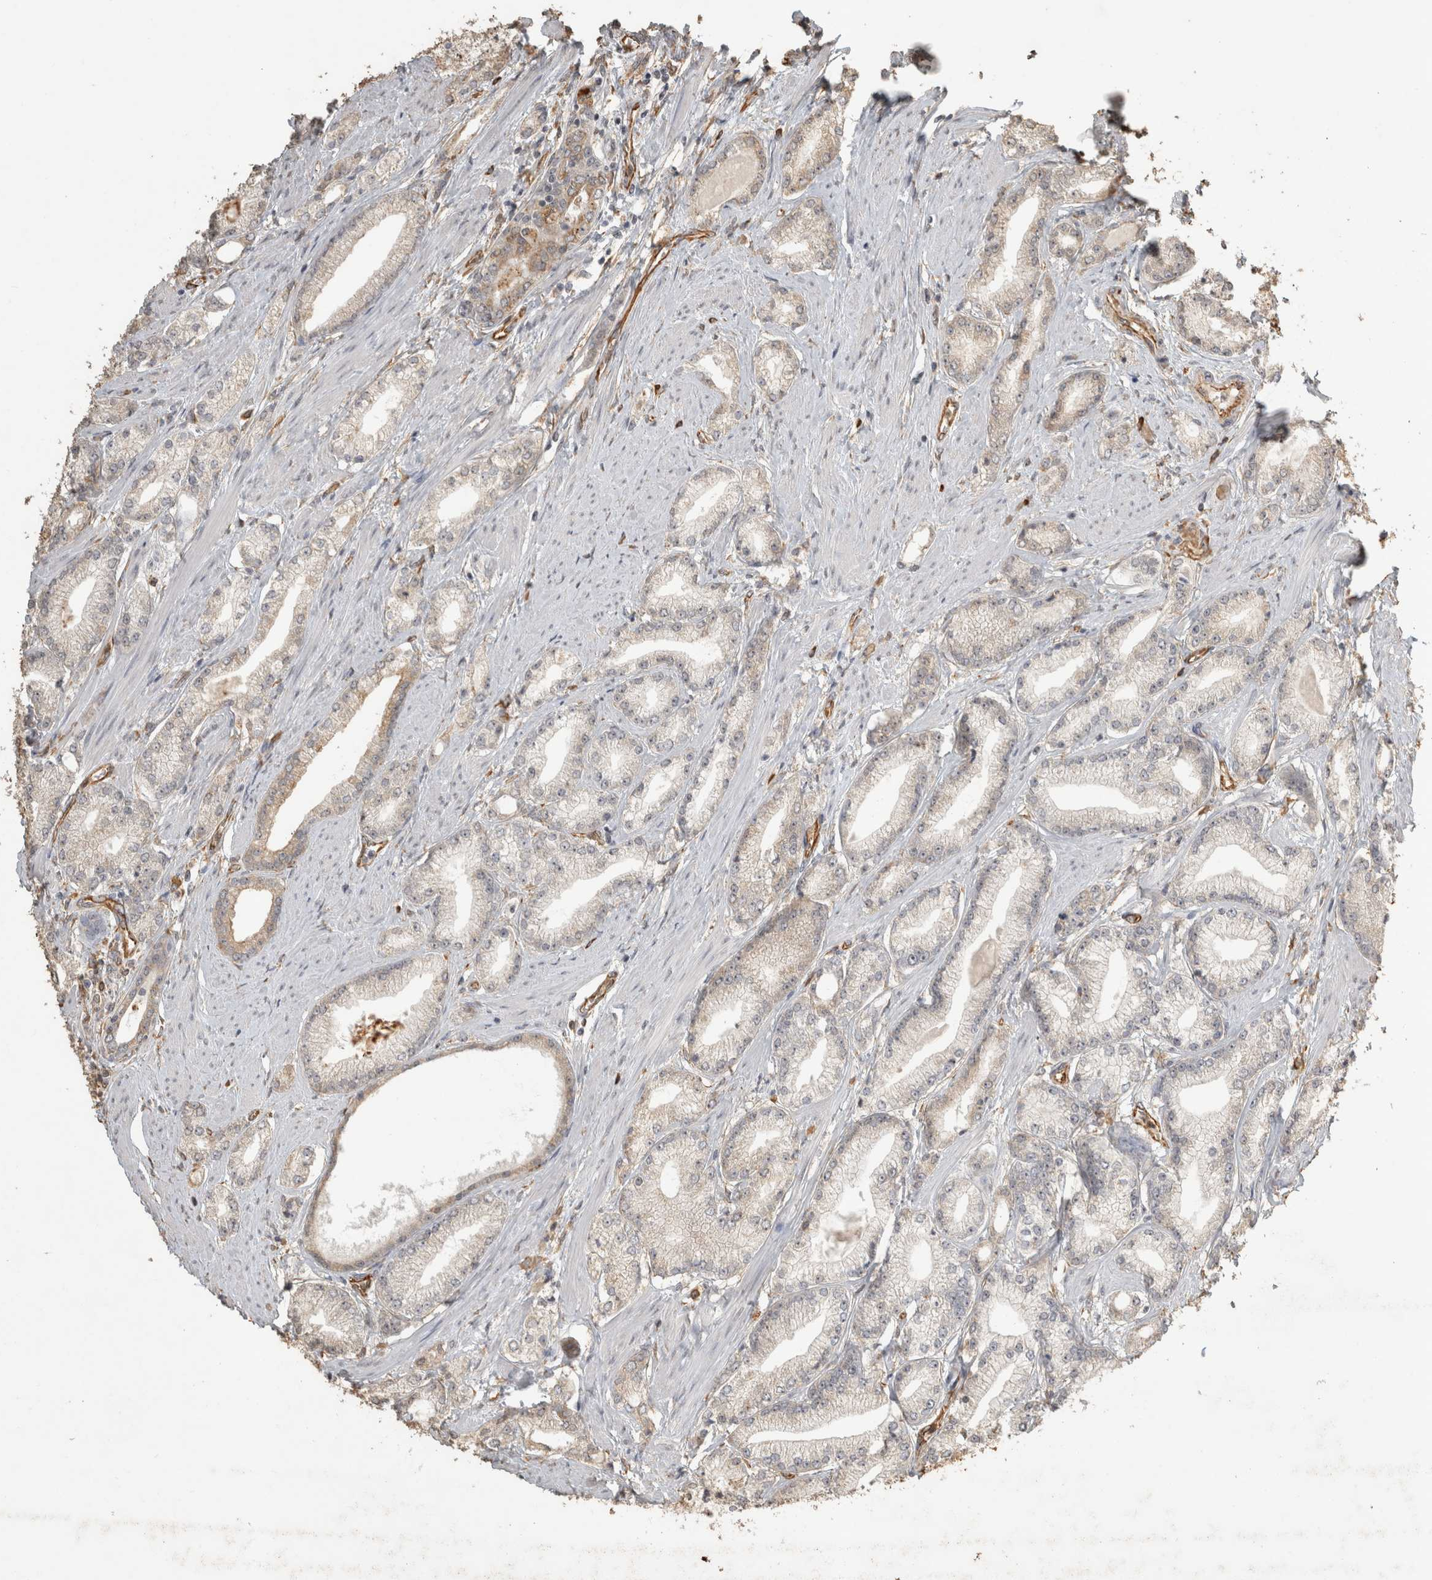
{"staining": {"intensity": "weak", "quantity": "<25%", "location": "cytoplasmic/membranous"}, "tissue": "prostate cancer", "cell_type": "Tumor cells", "image_type": "cancer", "snomed": [{"axis": "morphology", "description": "Adenocarcinoma, Low grade"}, {"axis": "topography", "description": "Prostate"}], "caption": "Micrograph shows no protein positivity in tumor cells of prostate cancer tissue. The staining was performed using DAB (3,3'-diaminobenzidine) to visualize the protein expression in brown, while the nuclei were stained in blue with hematoxylin (Magnification: 20x).", "gene": "REPS2", "patient": {"sex": "male", "age": 62}}